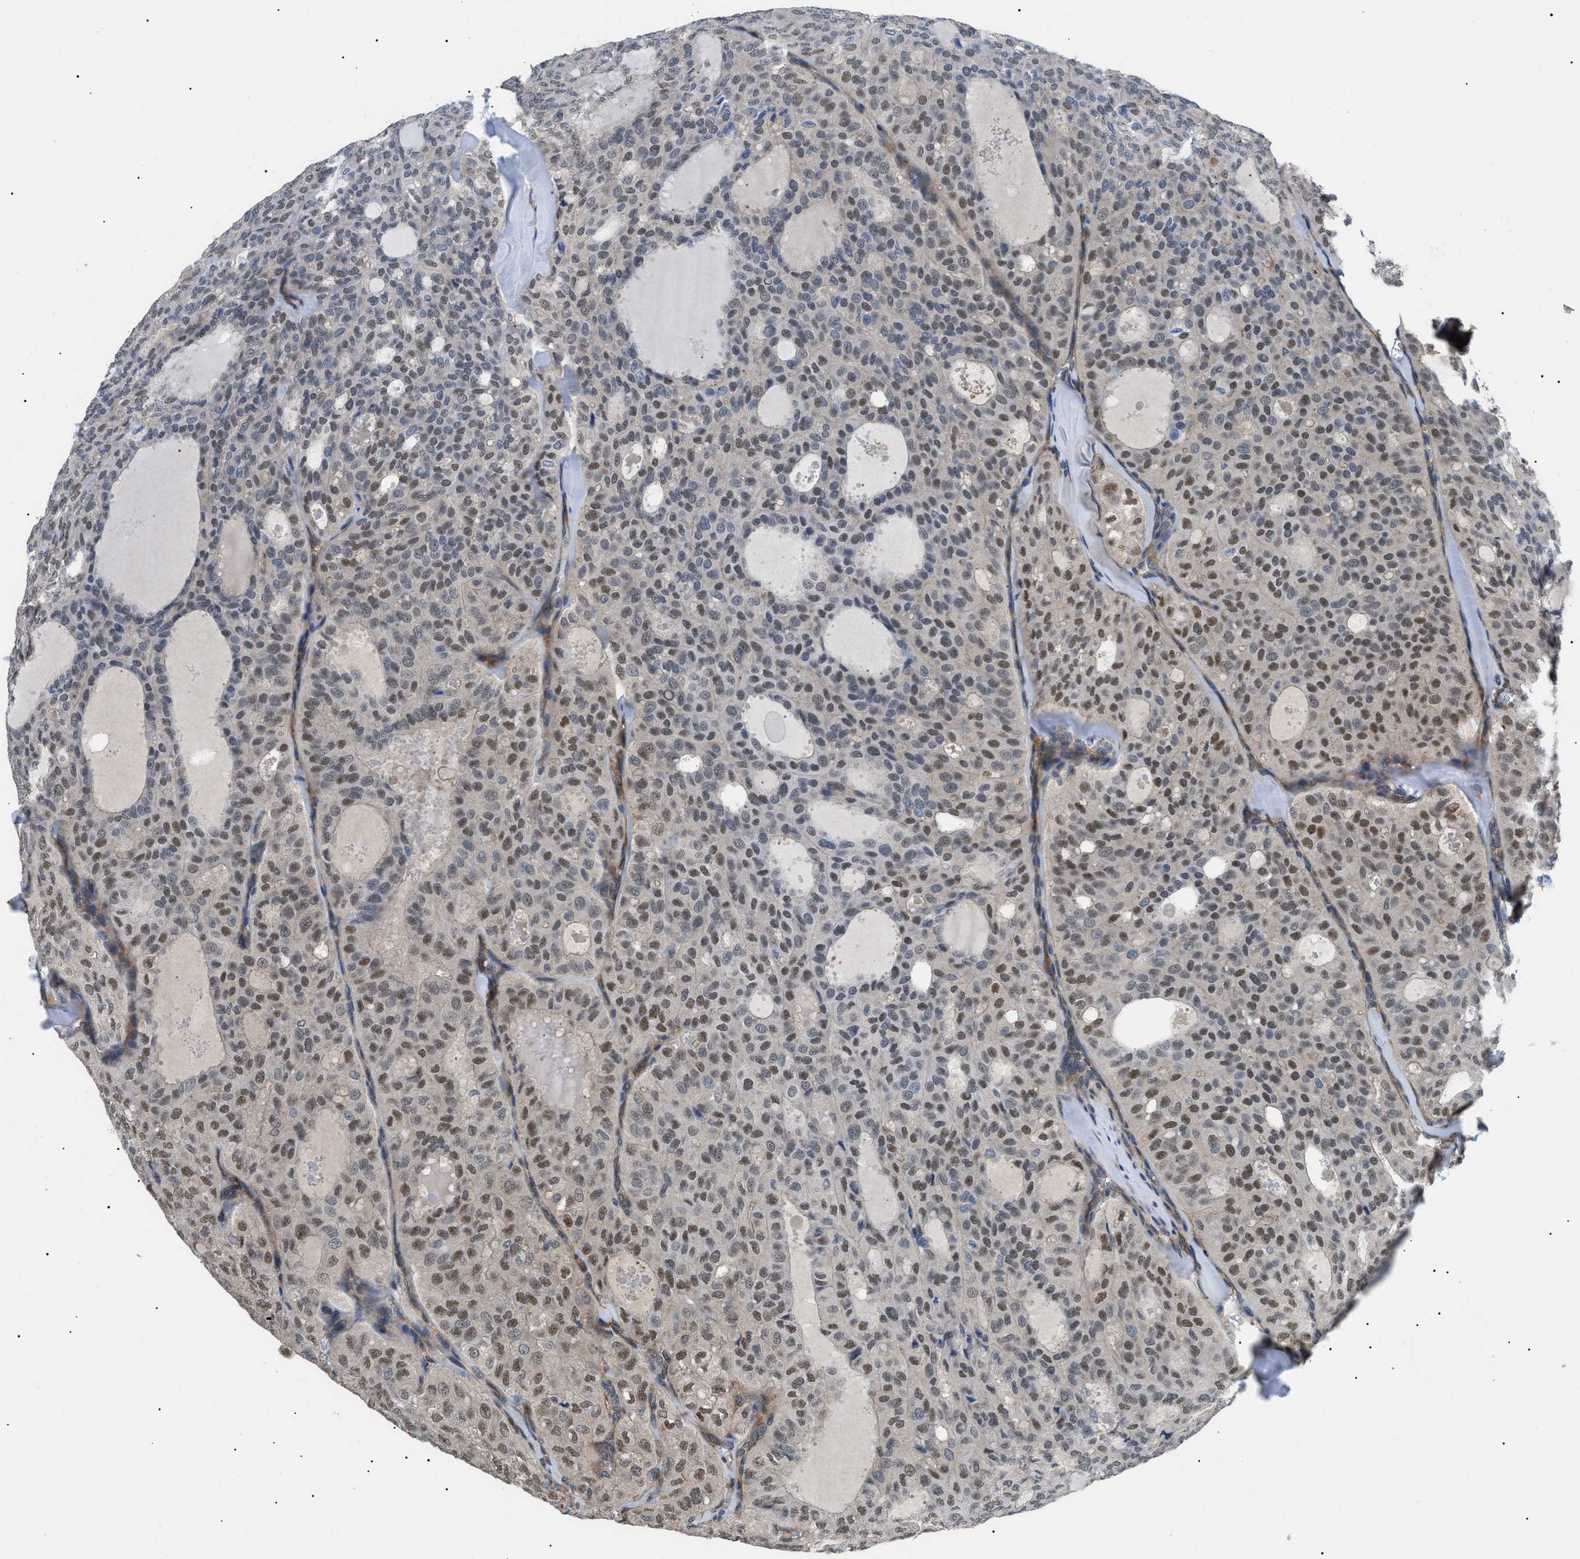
{"staining": {"intensity": "moderate", "quantity": ">75%", "location": "nuclear"}, "tissue": "thyroid cancer", "cell_type": "Tumor cells", "image_type": "cancer", "snomed": [{"axis": "morphology", "description": "Follicular adenoma carcinoma, NOS"}, {"axis": "topography", "description": "Thyroid gland"}], "caption": "Immunohistochemical staining of follicular adenoma carcinoma (thyroid) demonstrates medium levels of moderate nuclear staining in about >75% of tumor cells.", "gene": "CRCP", "patient": {"sex": "male", "age": 75}}